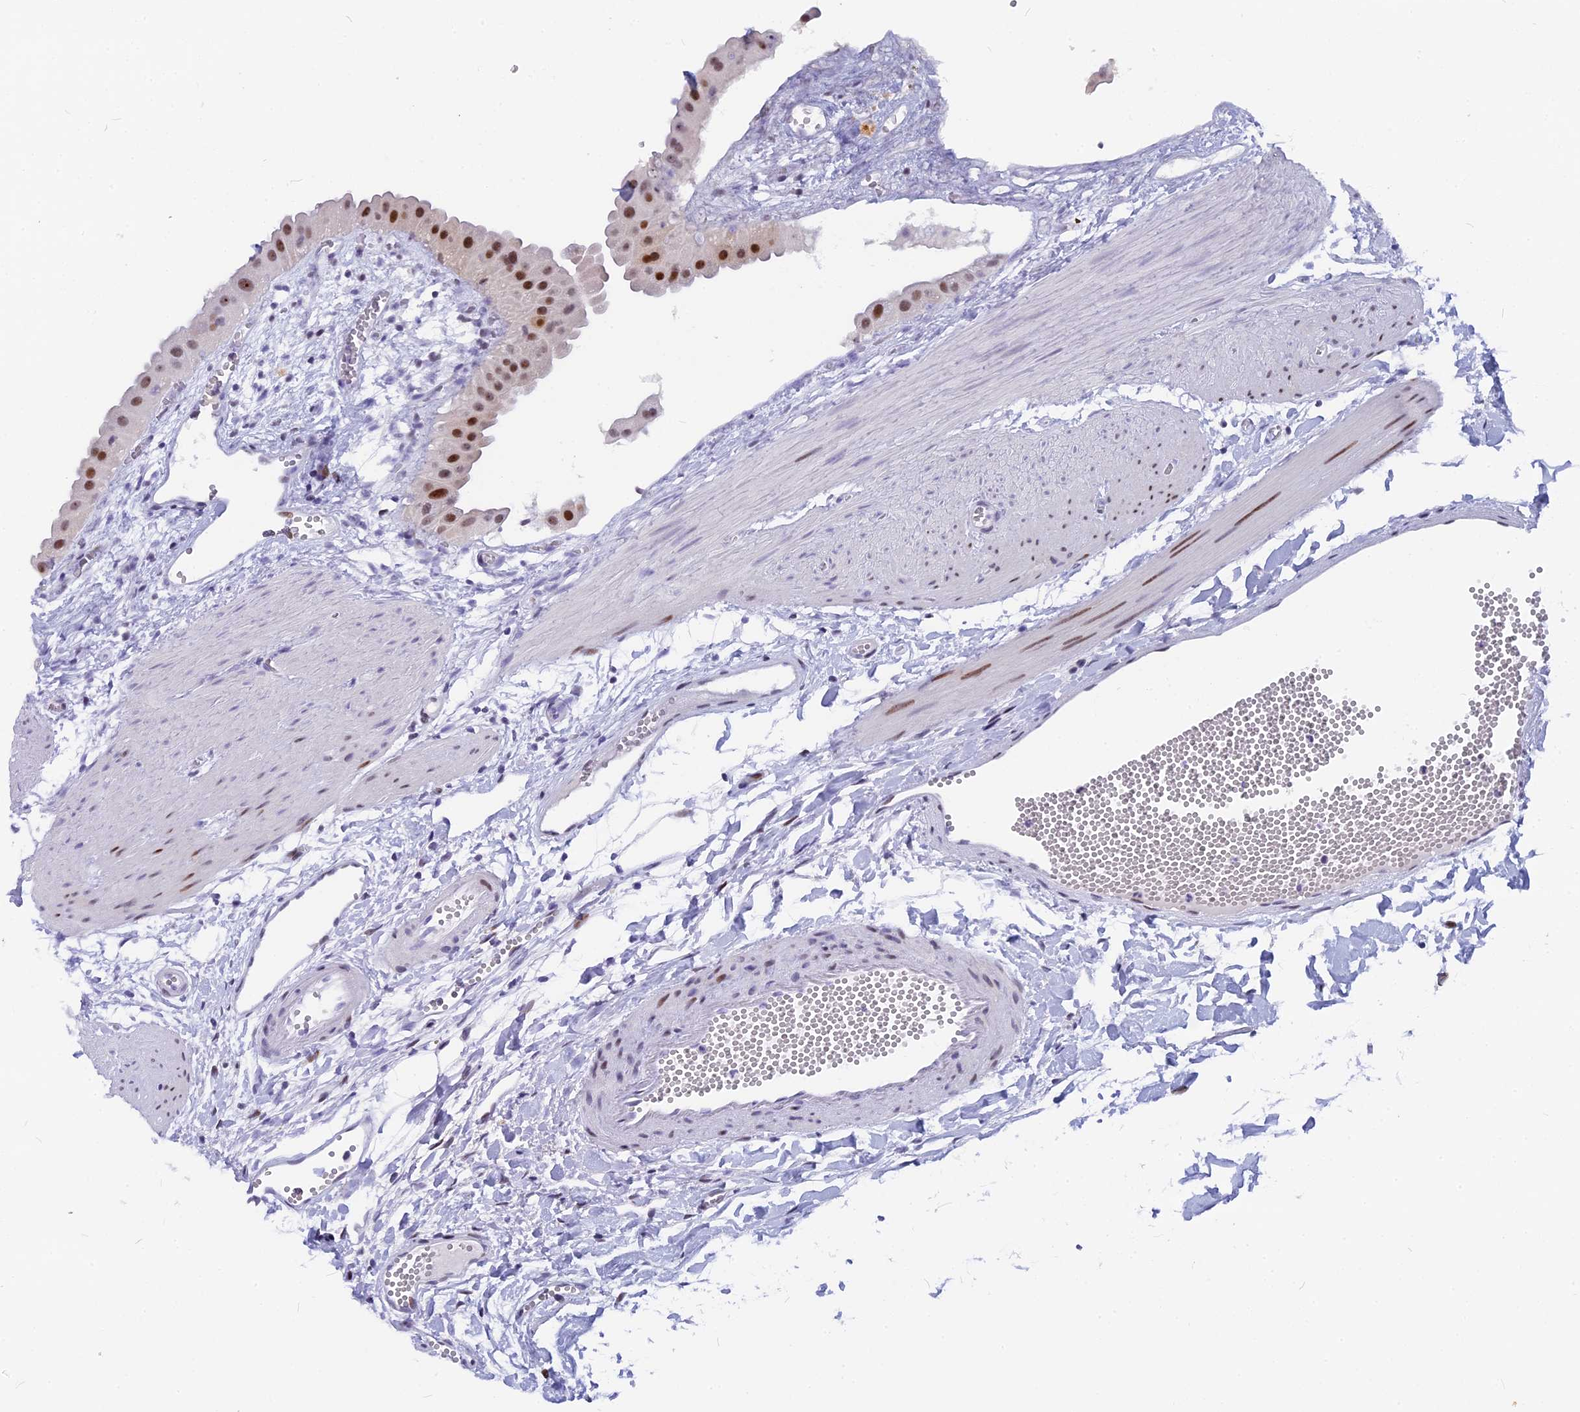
{"staining": {"intensity": "strong", "quantity": "25%-75%", "location": "cytoplasmic/membranous,nuclear"}, "tissue": "gallbladder", "cell_type": "Glandular cells", "image_type": "normal", "snomed": [{"axis": "morphology", "description": "Normal tissue, NOS"}, {"axis": "topography", "description": "Gallbladder"}], "caption": "About 25%-75% of glandular cells in benign human gallbladder exhibit strong cytoplasmic/membranous,nuclear protein expression as visualized by brown immunohistochemical staining.", "gene": "NSA2", "patient": {"sex": "female", "age": 64}}